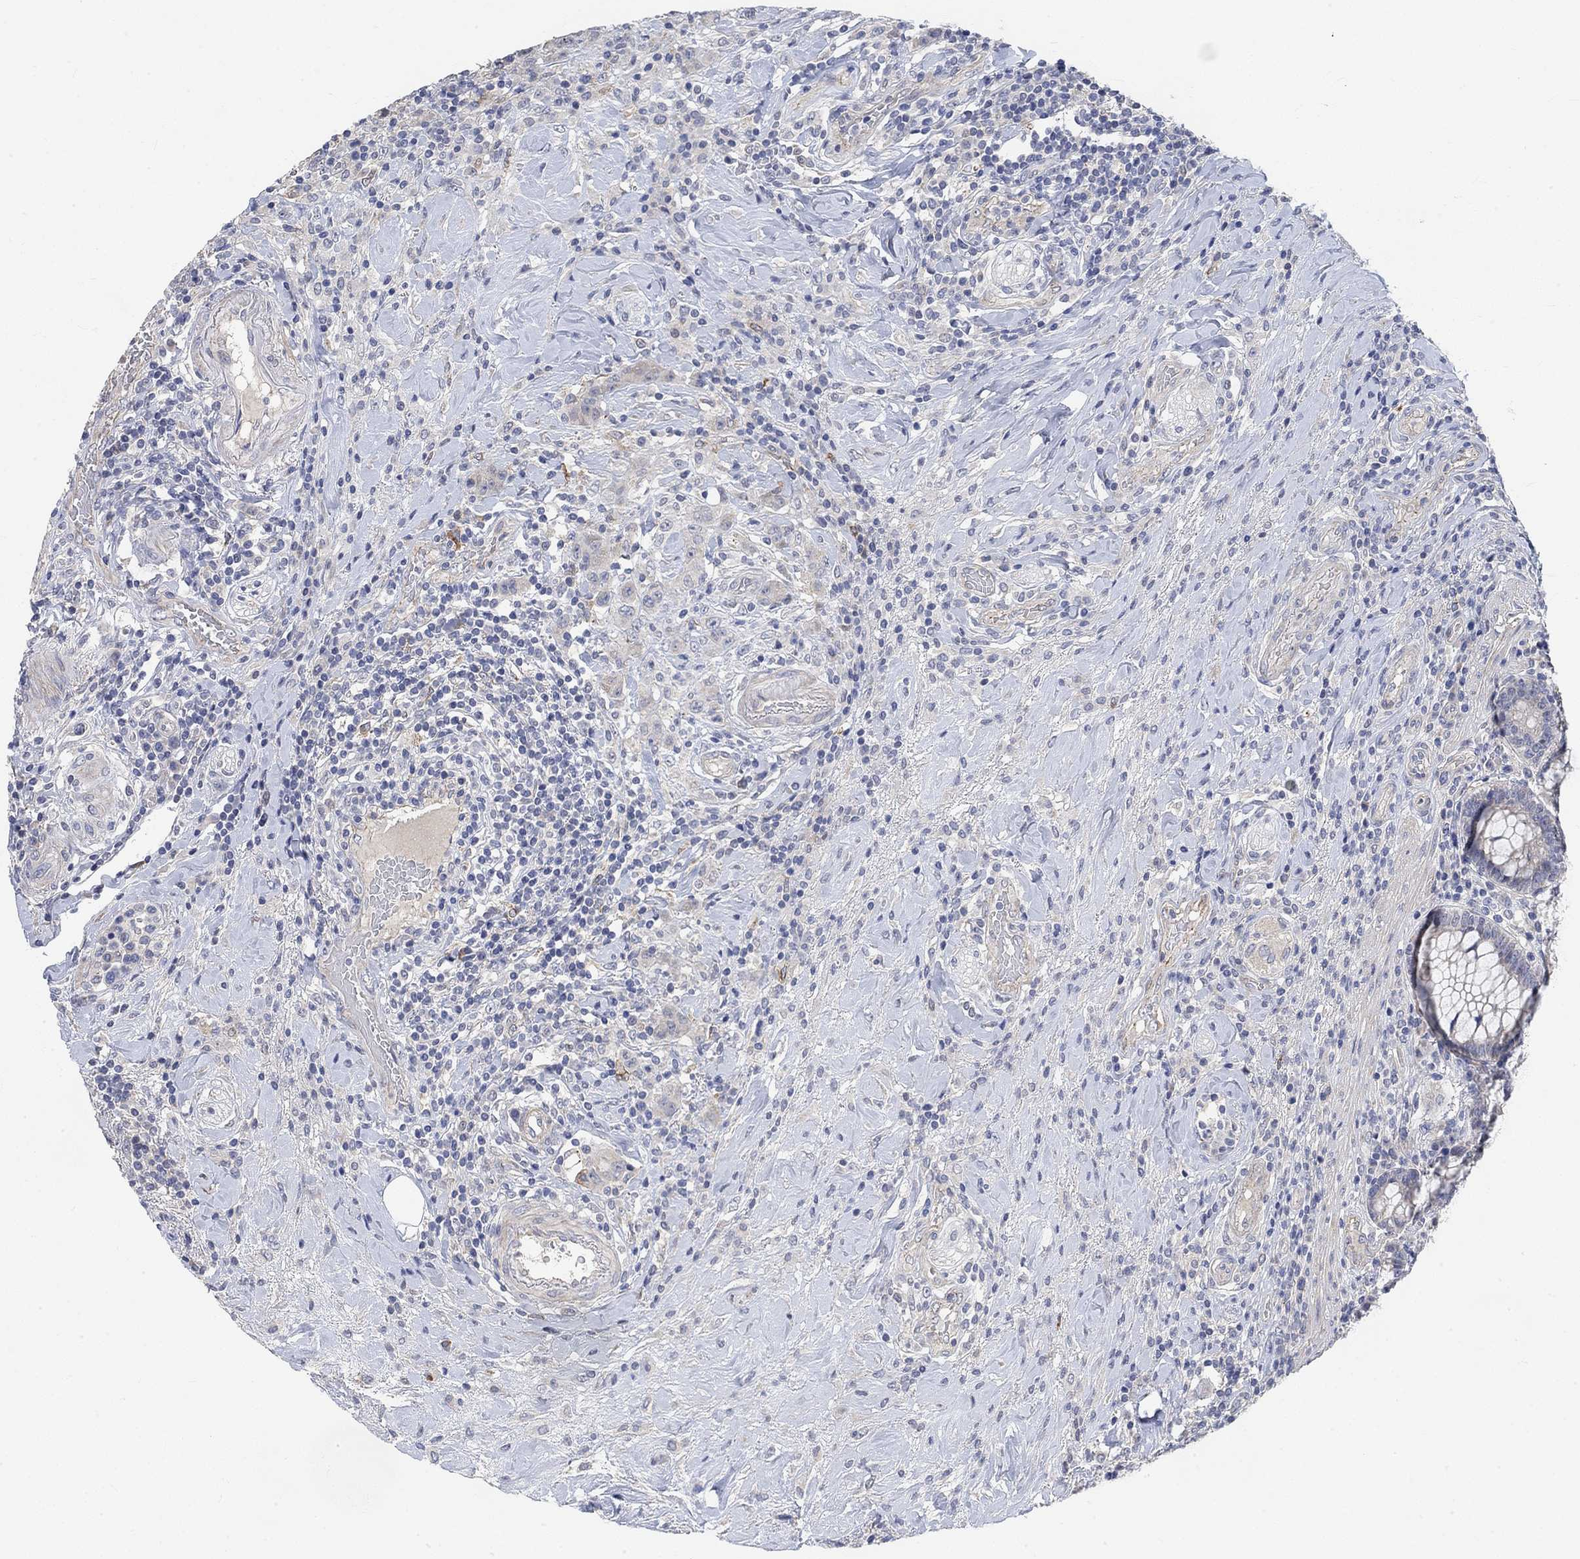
{"staining": {"intensity": "weak", "quantity": "25%-75%", "location": "cytoplasmic/membranous"}, "tissue": "colorectal cancer", "cell_type": "Tumor cells", "image_type": "cancer", "snomed": [{"axis": "morphology", "description": "Adenocarcinoma, NOS"}, {"axis": "topography", "description": "Colon"}], "caption": "IHC micrograph of colorectal adenocarcinoma stained for a protein (brown), which reveals low levels of weak cytoplasmic/membranous staining in about 25%-75% of tumor cells.", "gene": "HCRTR1", "patient": {"sex": "female", "age": 69}}